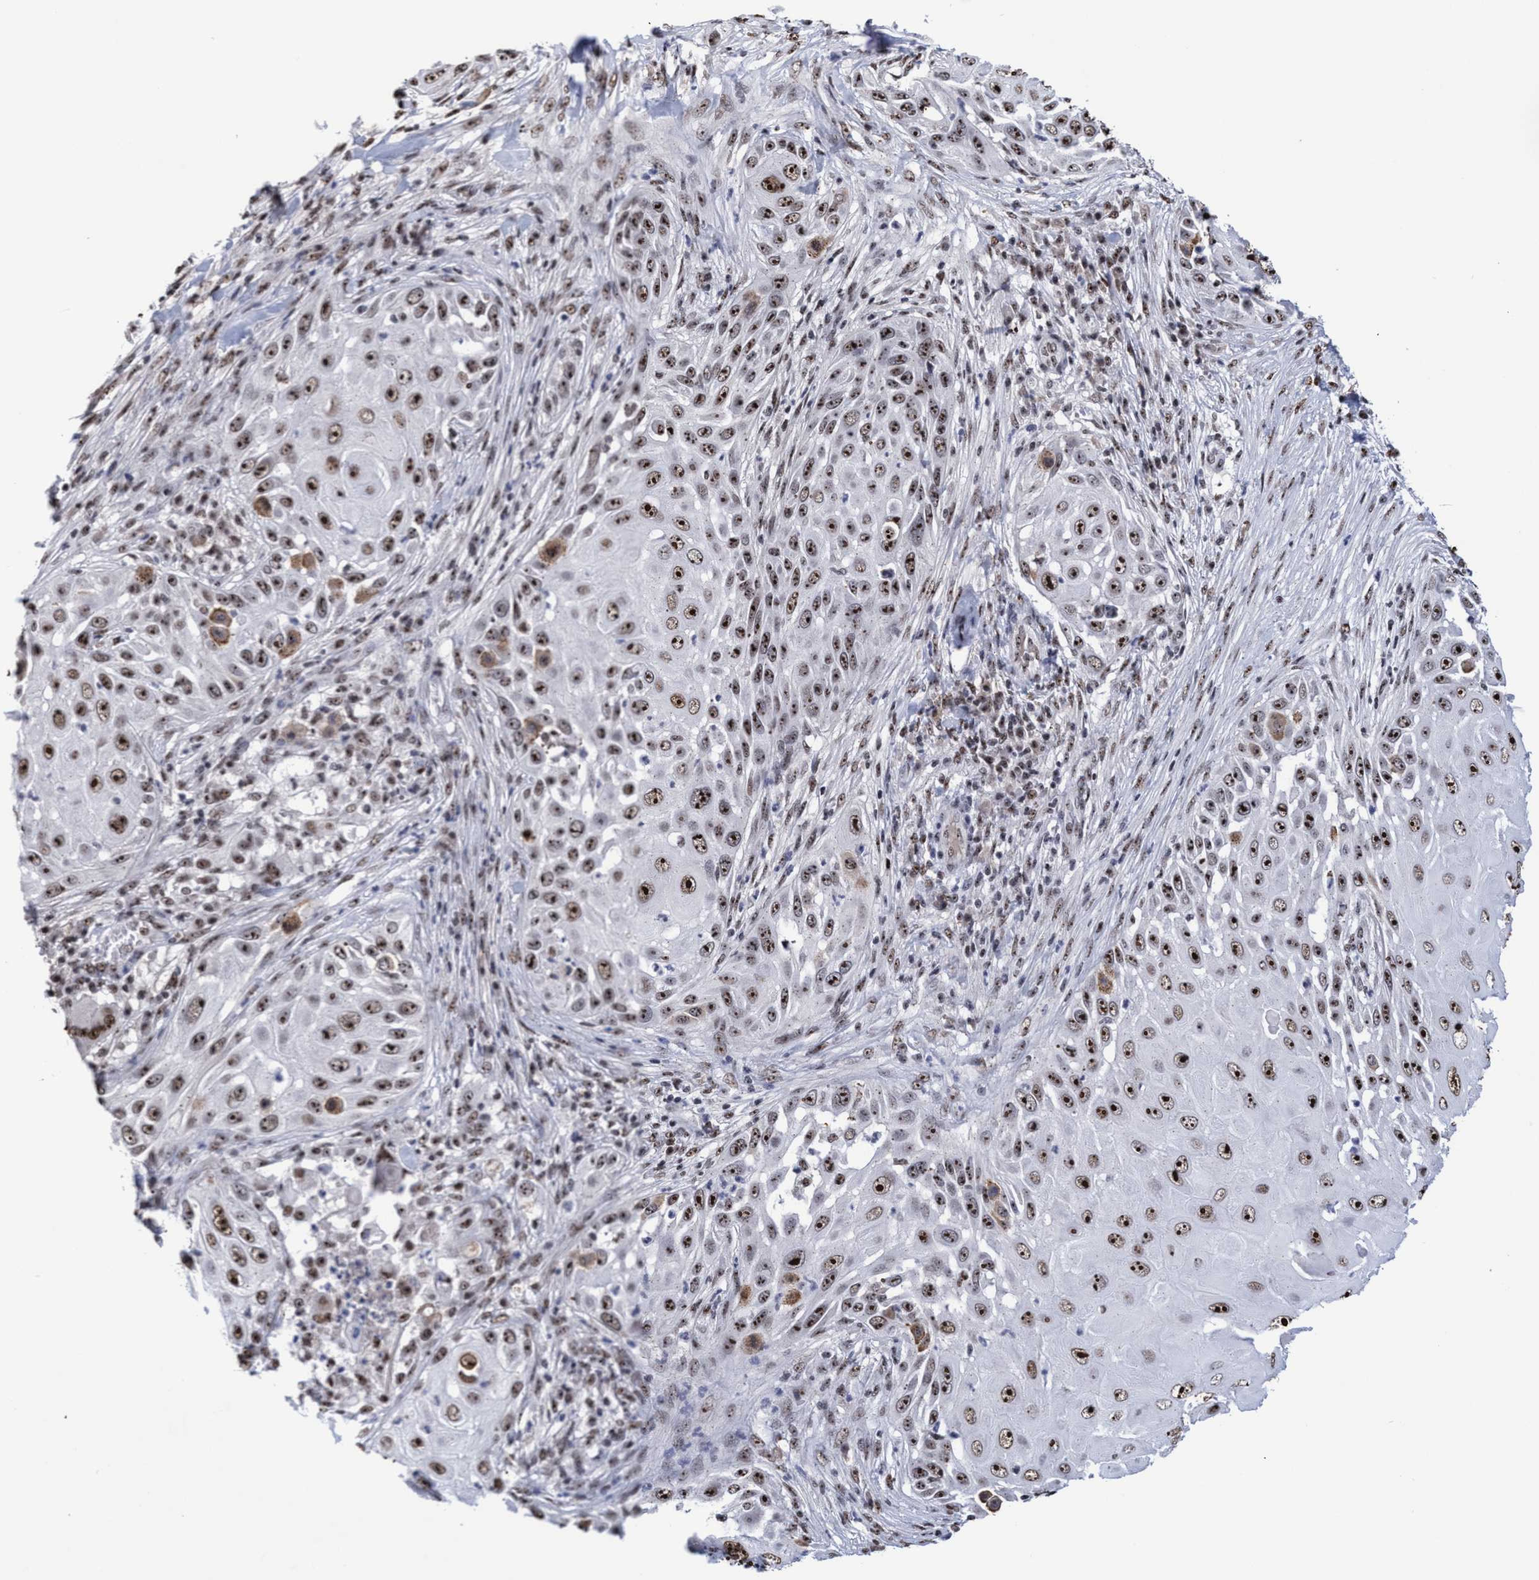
{"staining": {"intensity": "strong", "quantity": ">75%", "location": "nuclear"}, "tissue": "skin cancer", "cell_type": "Tumor cells", "image_type": "cancer", "snomed": [{"axis": "morphology", "description": "Squamous cell carcinoma, NOS"}, {"axis": "topography", "description": "Skin"}], "caption": "Tumor cells reveal high levels of strong nuclear expression in about >75% of cells in skin squamous cell carcinoma.", "gene": "EFCAB10", "patient": {"sex": "female", "age": 44}}